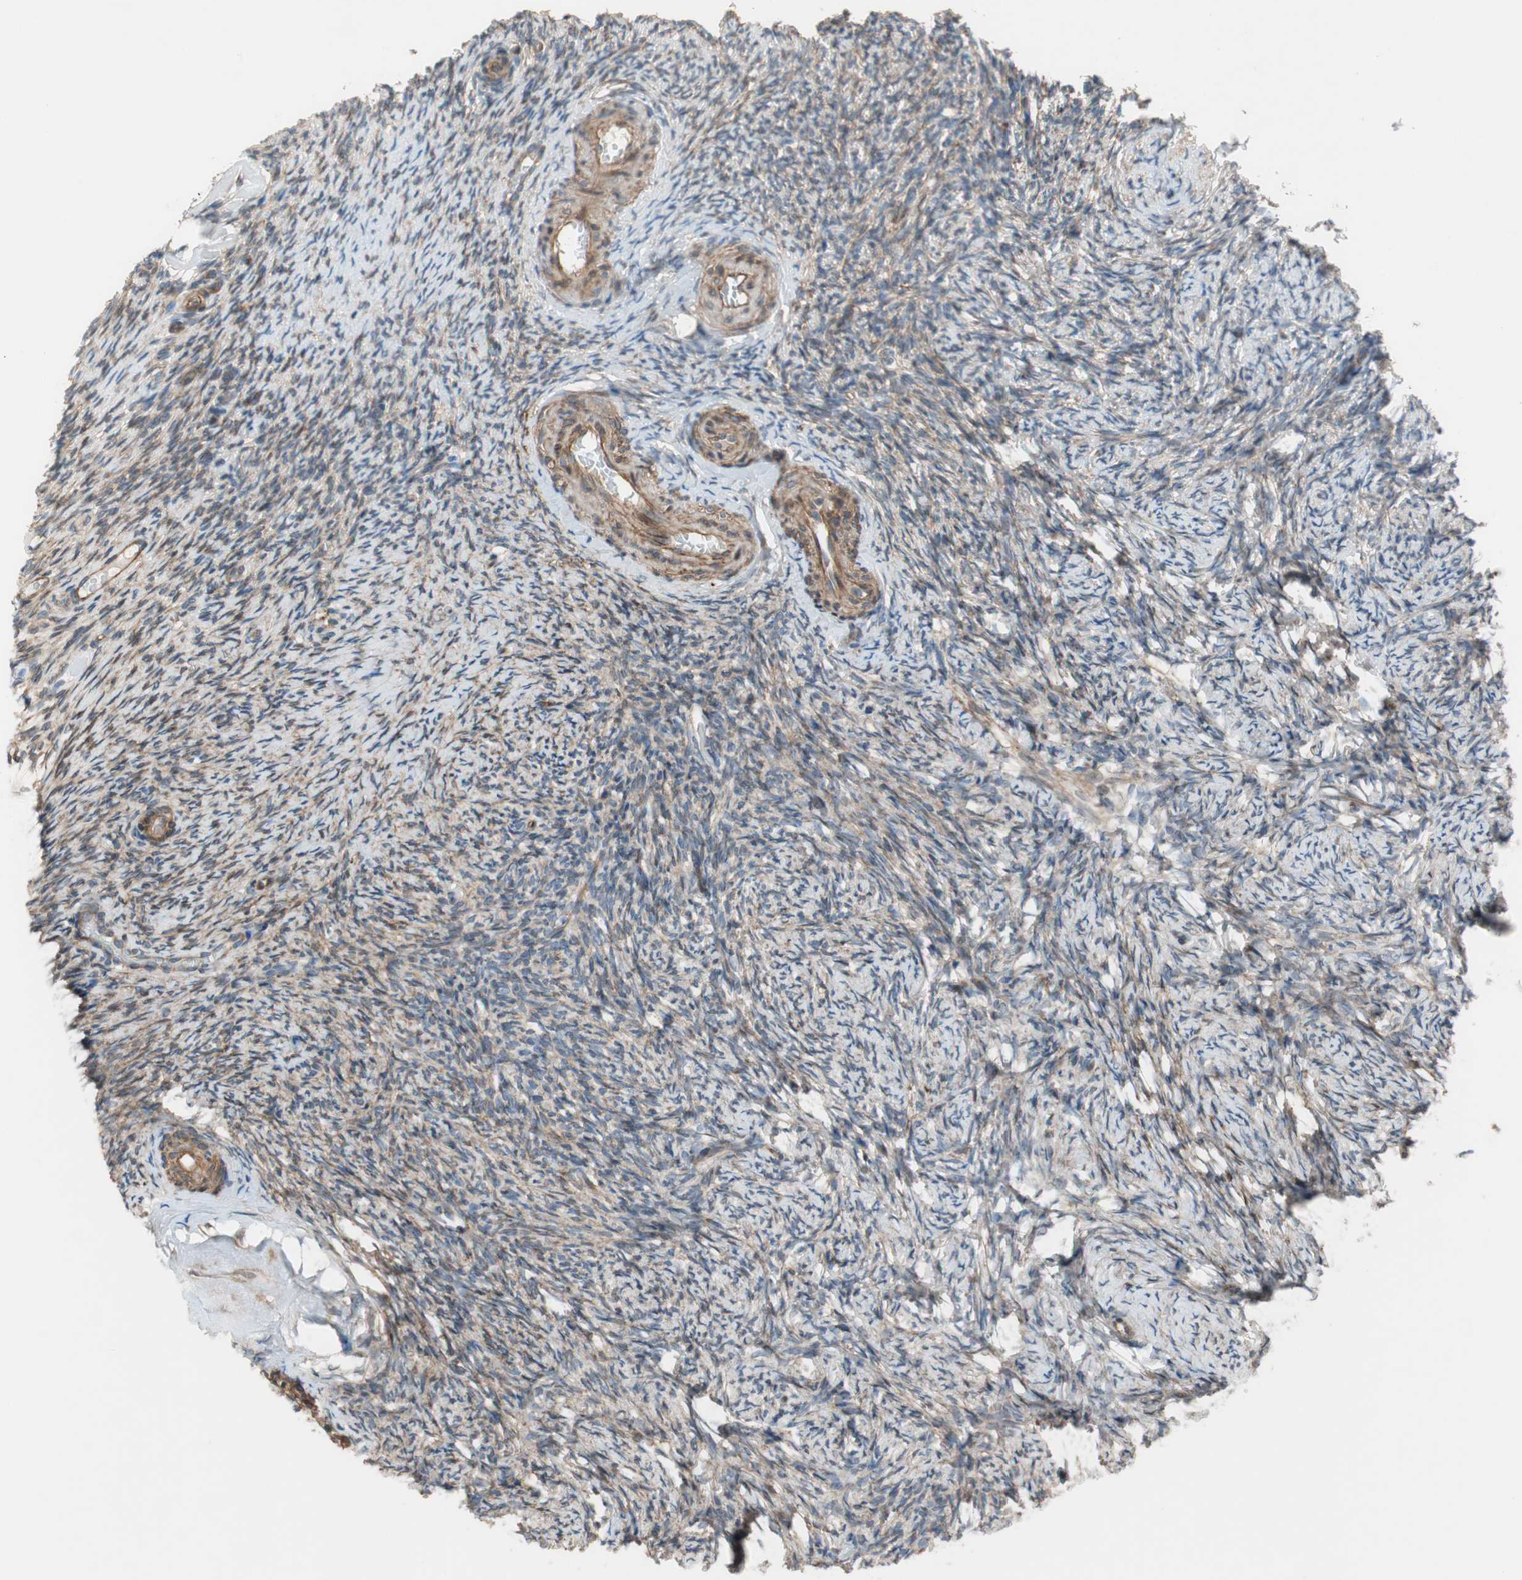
{"staining": {"intensity": "moderate", "quantity": "25%-75%", "location": "cytoplasmic/membranous"}, "tissue": "ovary", "cell_type": "Ovarian stroma cells", "image_type": "normal", "snomed": [{"axis": "morphology", "description": "Normal tissue, NOS"}, {"axis": "topography", "description": "Ovary"}], "caption": "Protein expression analysis of normal ovary shows moderate cytoplasmic/membranous staining in about 25%-75% of ovarian stroma cells. (IHC, brightfield microscopy, high magnification).", "gene": "GRHL1", "patient": {"sex": "female", "age": 60}}